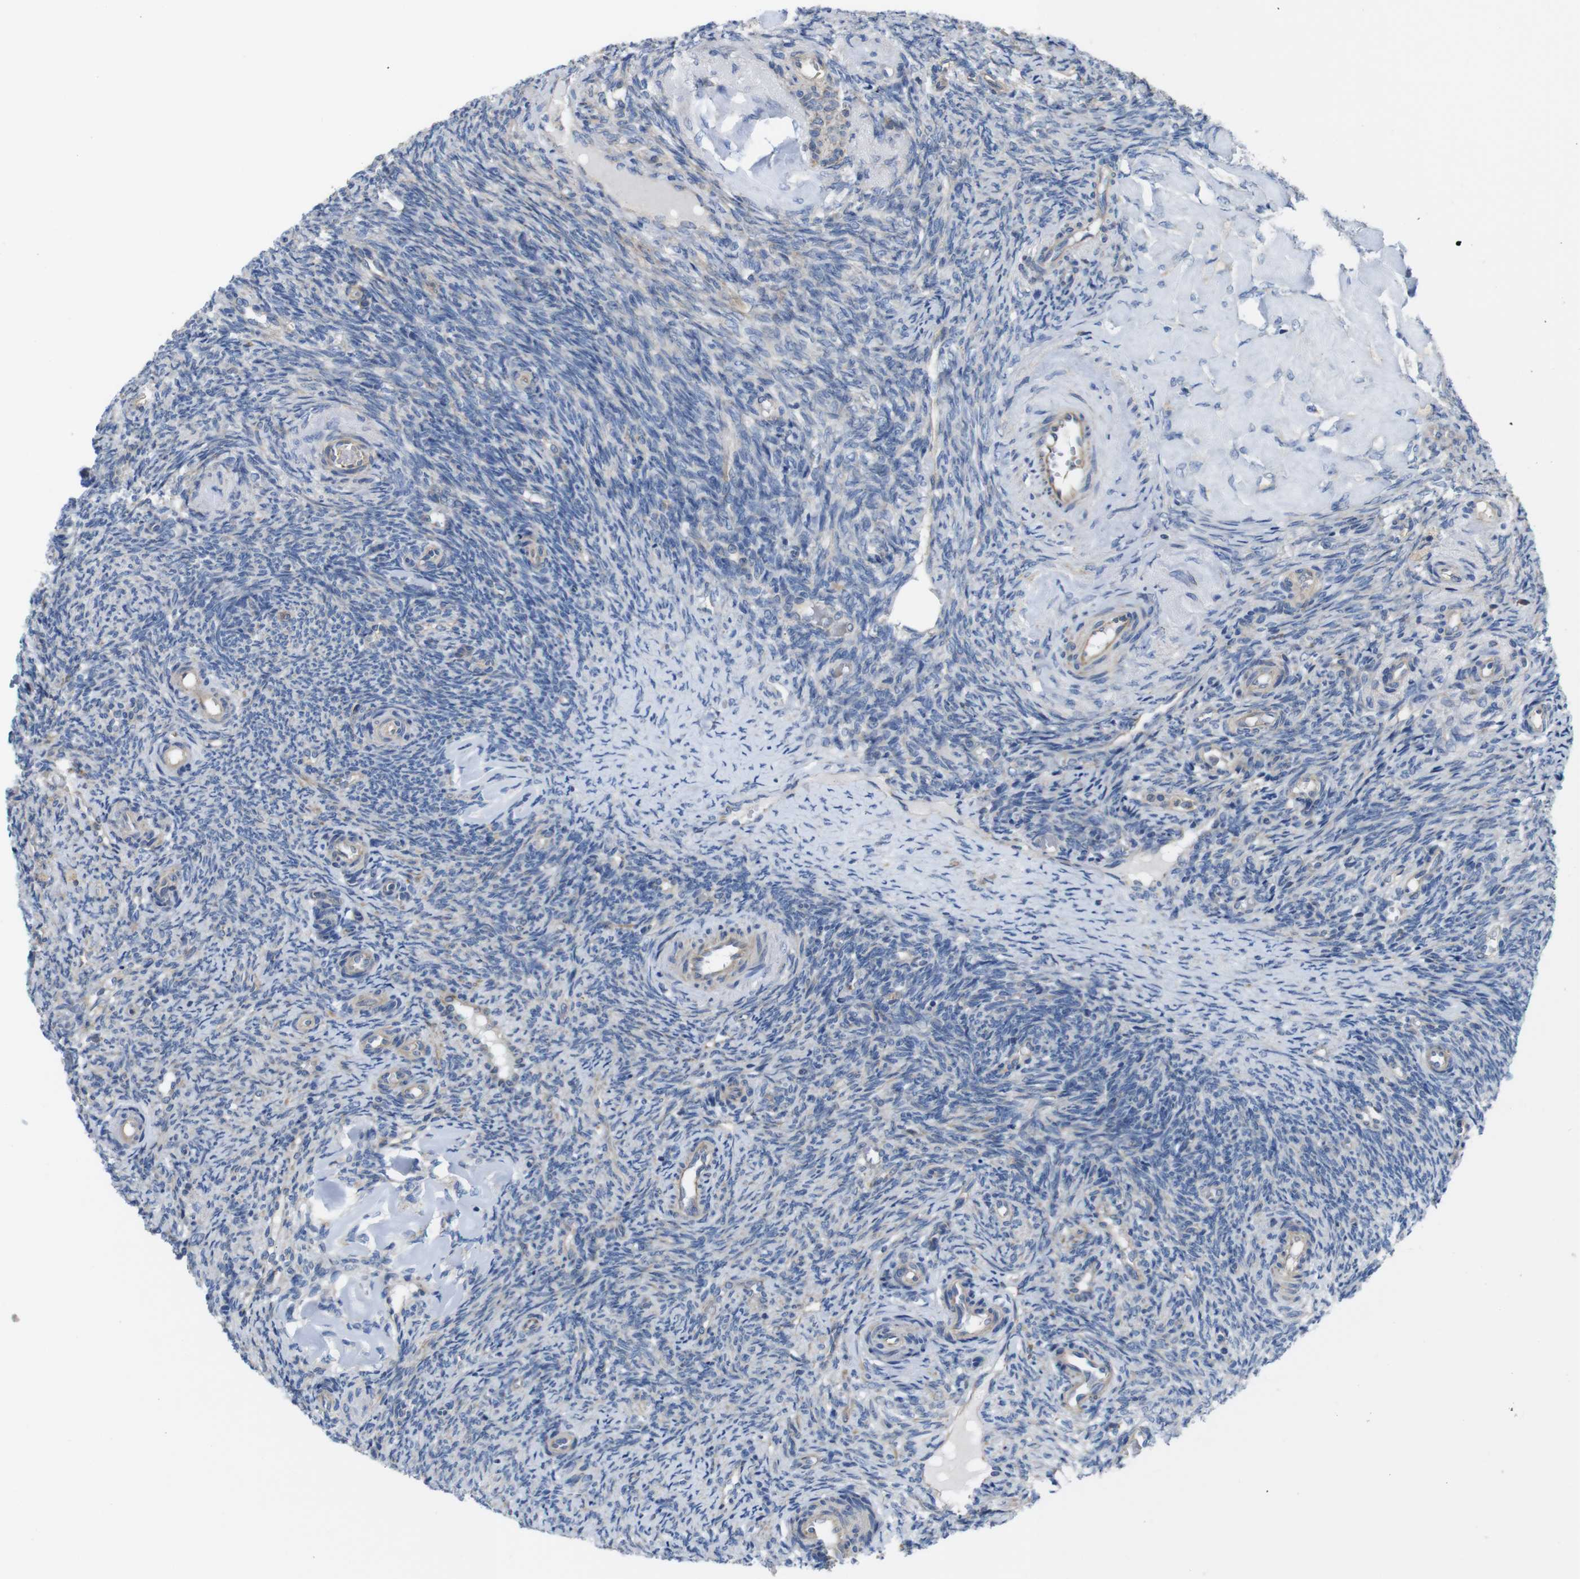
{"staining": {"intensity": "weak", "quantity": "25%-75%", "location": "cytoplasmic/membranous"}, "tissue": "ovary", "cell_type": "Follicle cells", "image_type": "normal", "snomed": [{"axis": "morphology", "description": "Normal tissue, NOS"}, {"axis": "topography", "description": "Ovary"}], "caption": "Protein expression by immunohistochemistry shows weak cytoplasmic/membranous staining in approximately 25%-75% of follicle cells in benign ovary. The protein of interest is shown in brown color, while the nuclei are stained blue.", "gene": "PDCD1LG2", "patient": {"sex": "female", "age": 41}}